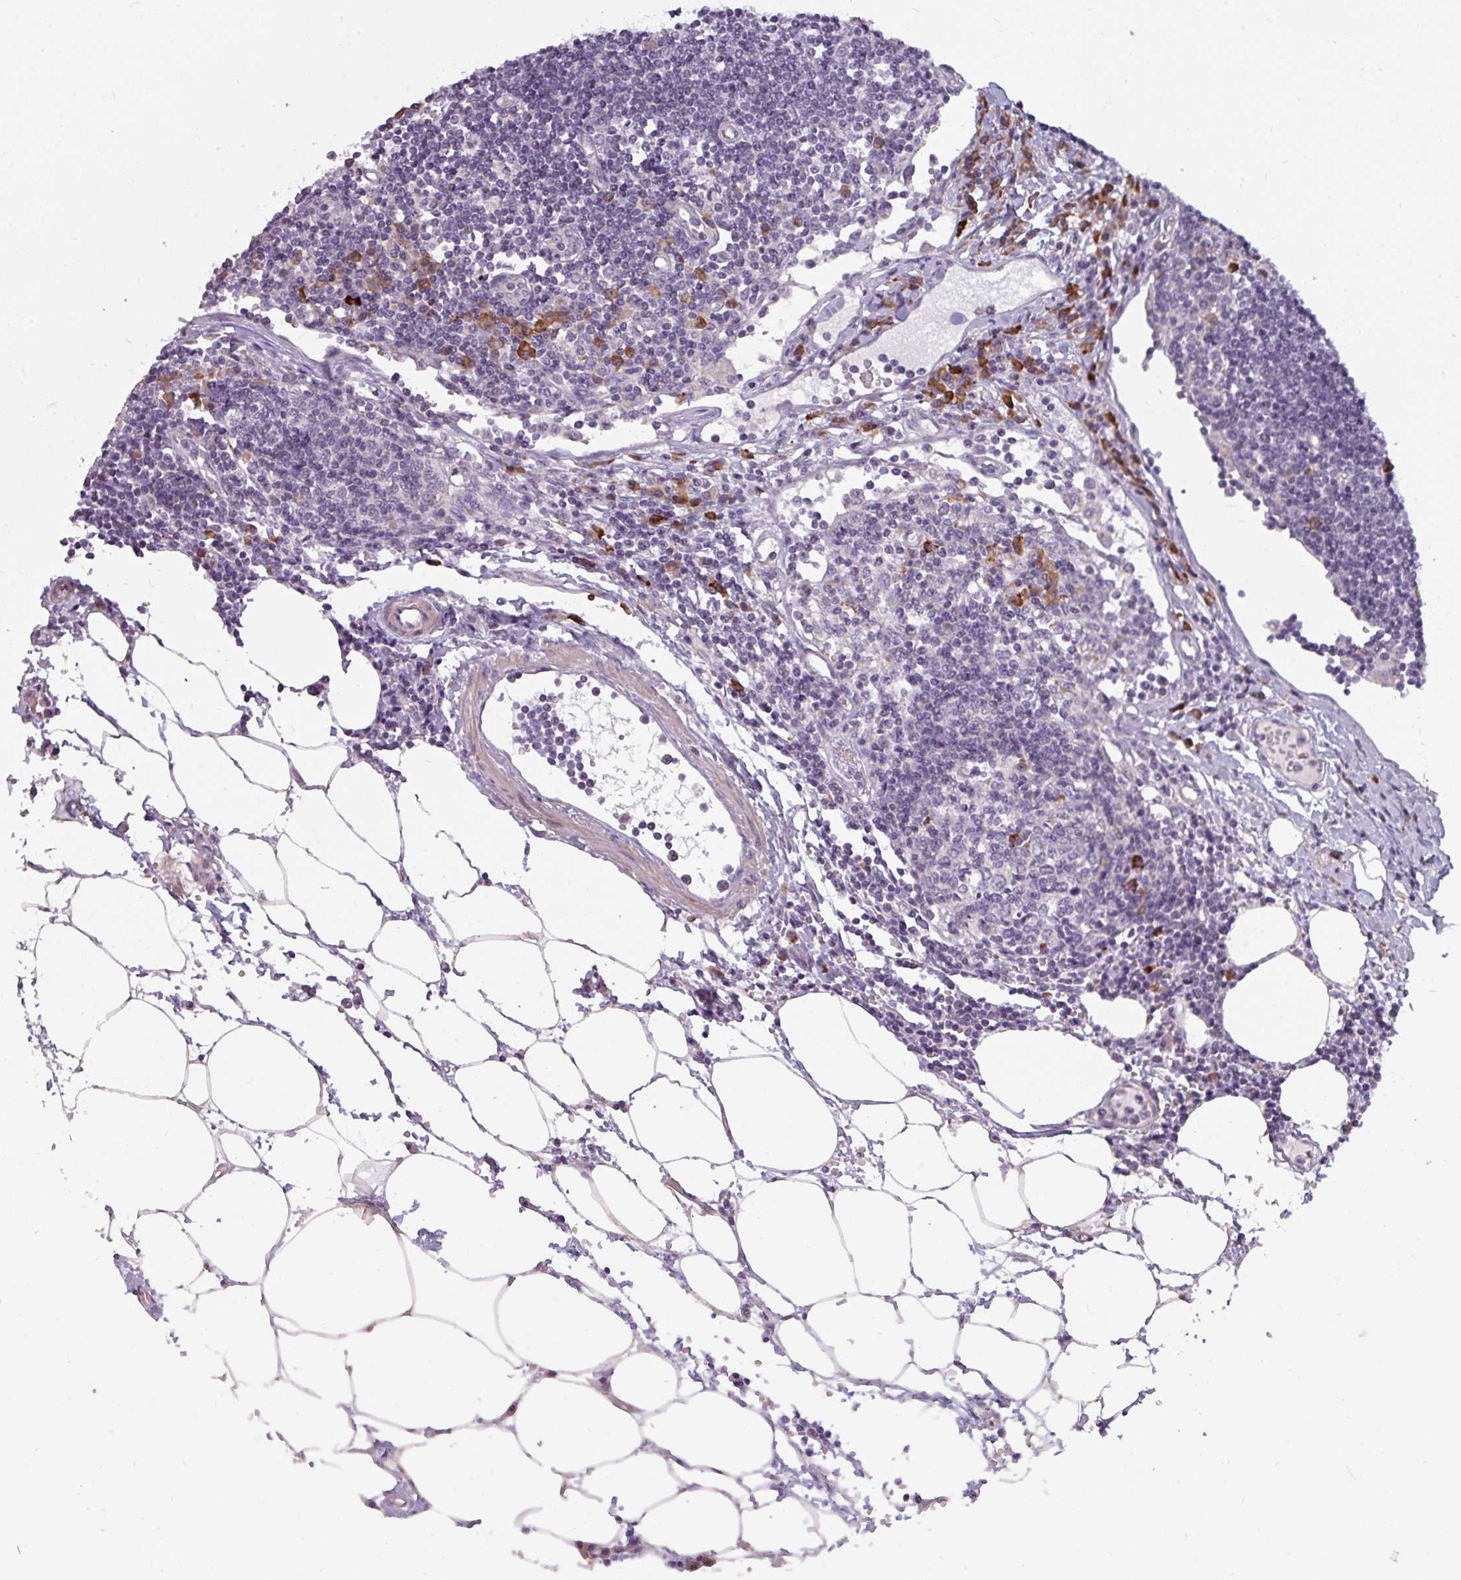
{"staining": {"intensity": "strong", "quantity": "<25%", "location": "cytoplasmic/membranous"}, "tissue": "lymph node", "cell_type": "Germinal center cells", "image_type": "normal", "snomed": [{"axis": "morphology", "description": "Adenocarcinoma, NOS"}, {"axis": "topography", "description": "Lymph node"}], "caption": "DAB immunohistochemical staining of normal human lymph node demonstrates strong cytoplasmic/membranous protein expression in approximately <25% of germinal center cells.", "gene": "C2orf68", "patient": {"sex": "female", "age": 62}}